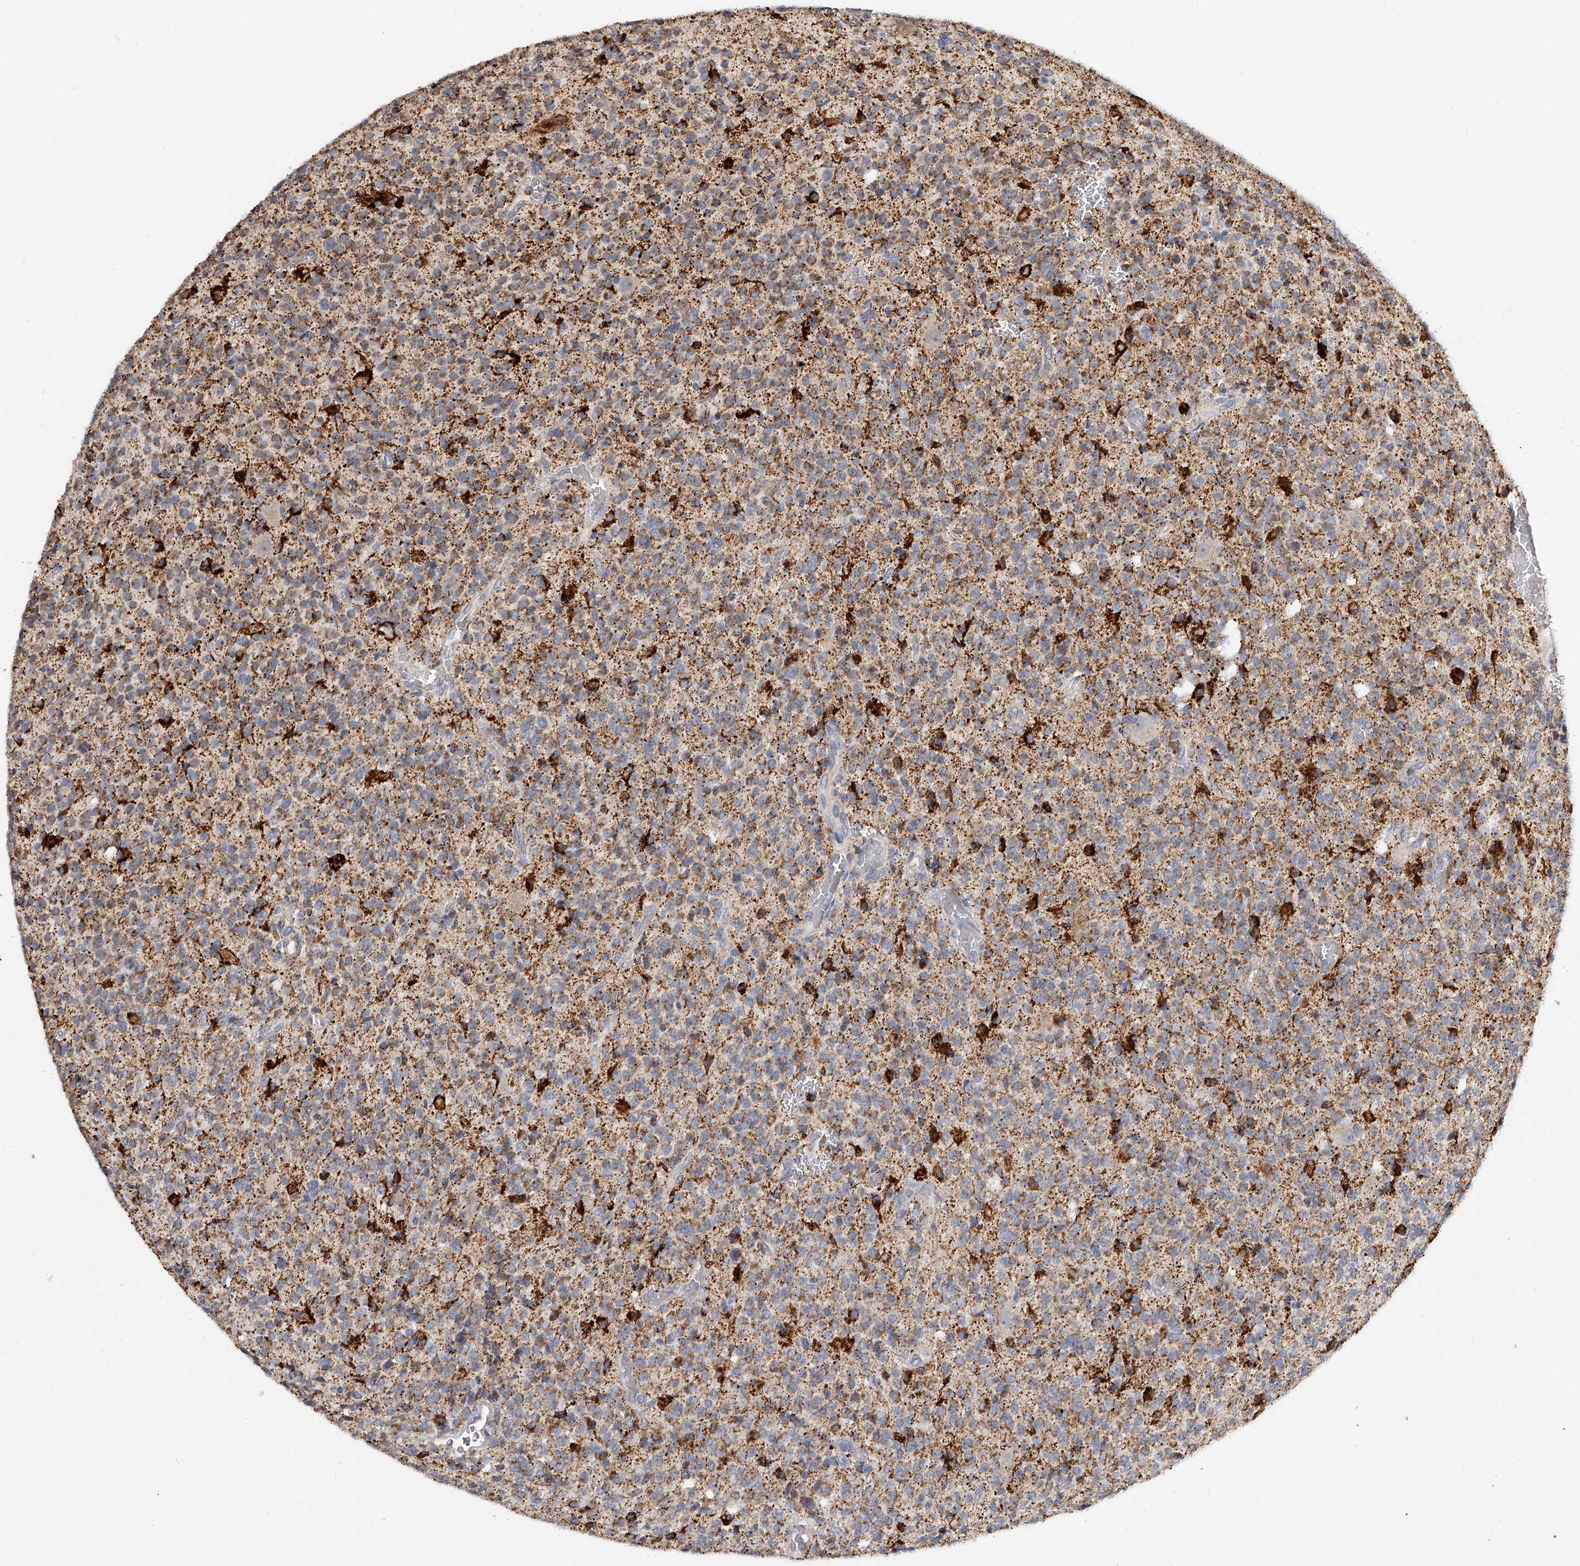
{"staining": {"intensity": "moderate", "quantity": ">75%", "location": "cytoplasmic/membranous"}, "tissue": "glioma", "cell_type": "Tumor cells", "image_type": "cancer", "snomed": [{"axis": "morphology", "description": "Glioma, malignant, High grade"}, {"axis": "topography", "description": "Brain"}], "caption": "Immunohistochemical staining of human glioma shows medium levels of moderate cytoplasmic/membranous protein positivity in about >75% of tumor cells.", "gene": "KLHL7", "patient": {"sex": "male", "age": 34}}